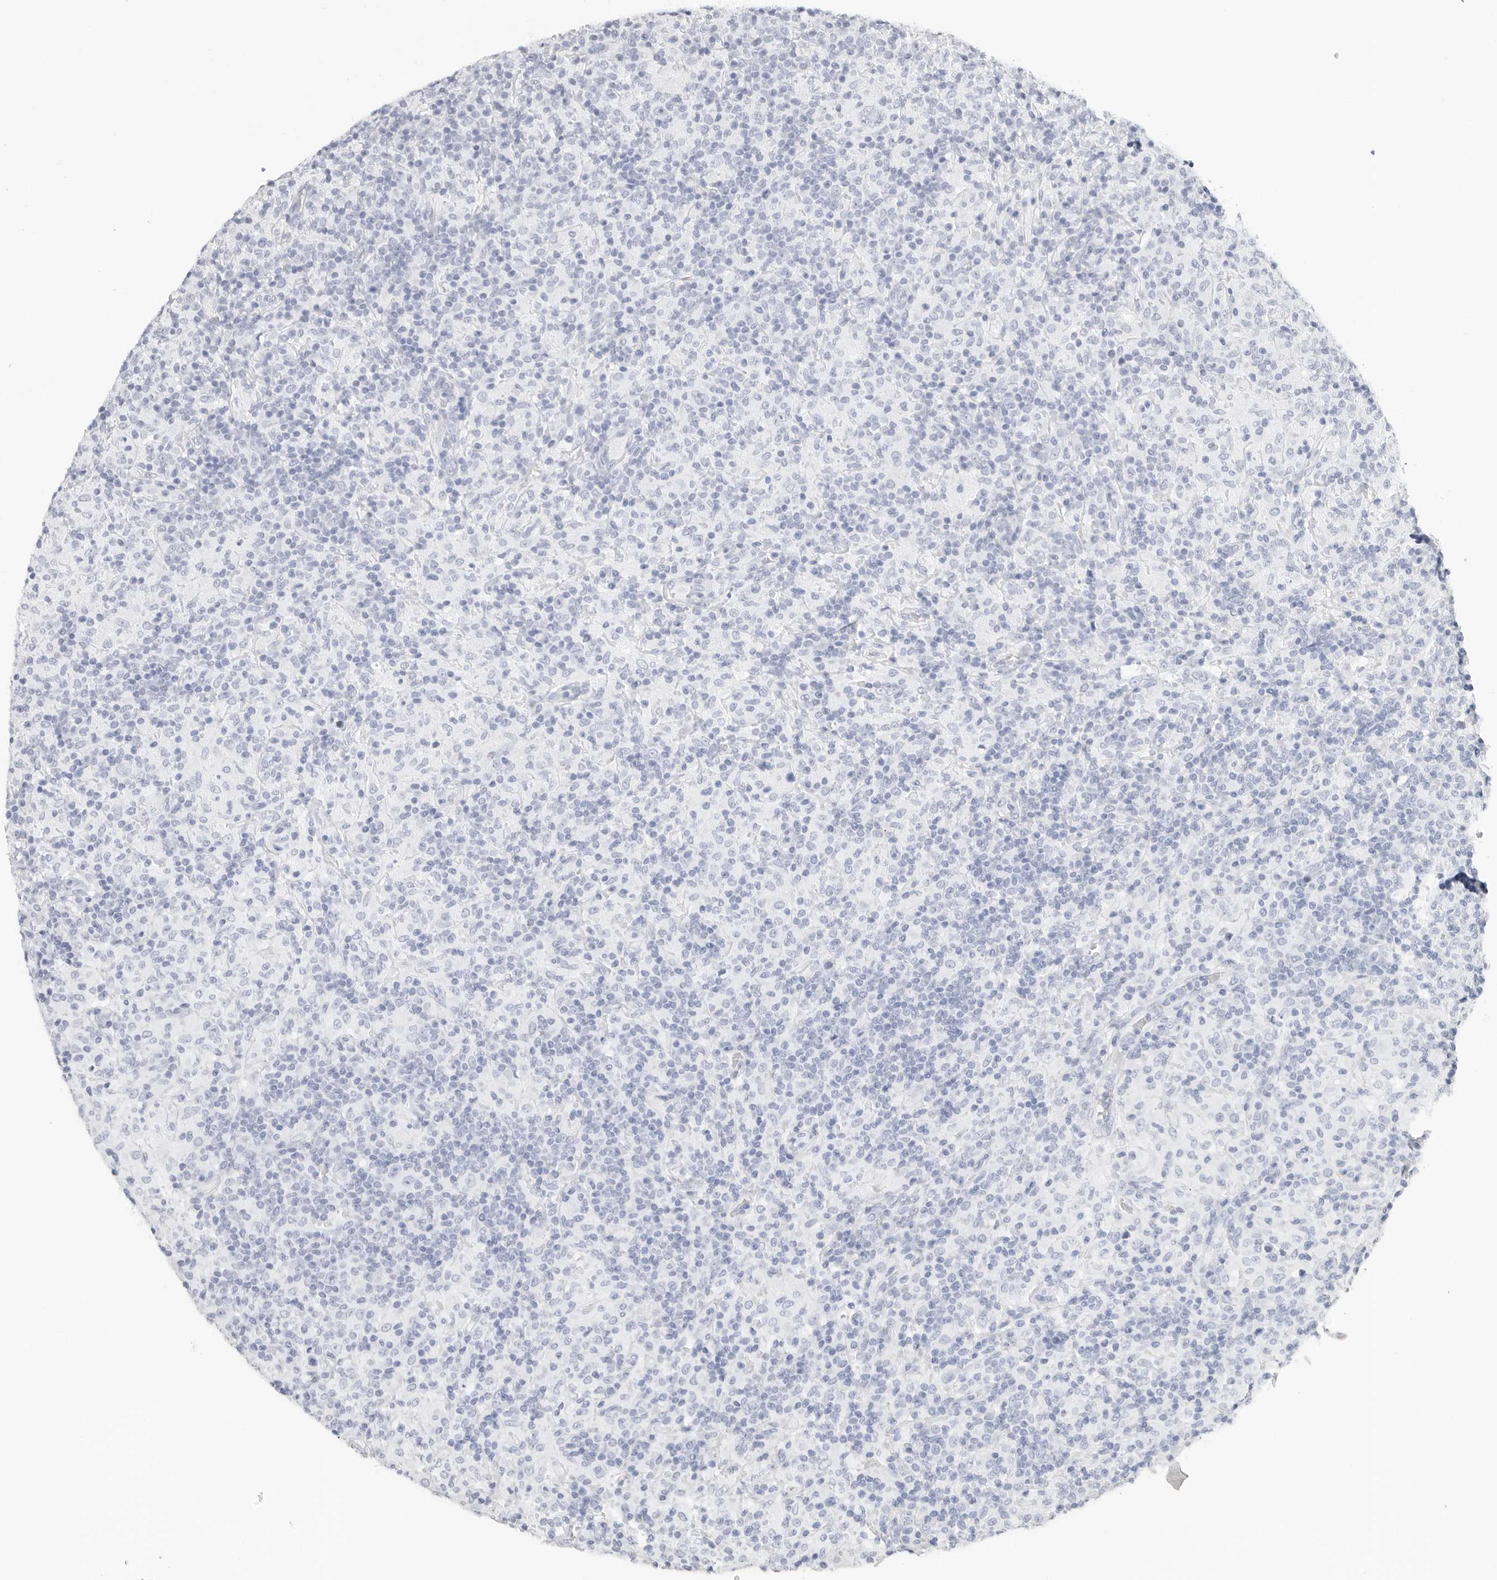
{"staining": {"intensity": "negative", "quantity": "none", "location": "none"}, "tissue": "lymphoma", "cell_type": "Tumor cells", "image_type": "cancer", "snomed": [{"axis": "morphology", "description": "Hodgkin's disease, NOS"}, {"axis": "topography", "description": "Lymph node"}], "caption": "An immunohistochemistry (IHC) micrograph of lymphoma is shown. There is no staining in tumor cells of lymphoma. (Stains: DAB immunohistochemistry (IHC) with hematoxylin counter stain, Microscopy: brightfield microscopy at high magnification).", "gene": "AGMAT", "patient": {"sex": "male", "age": 70}}